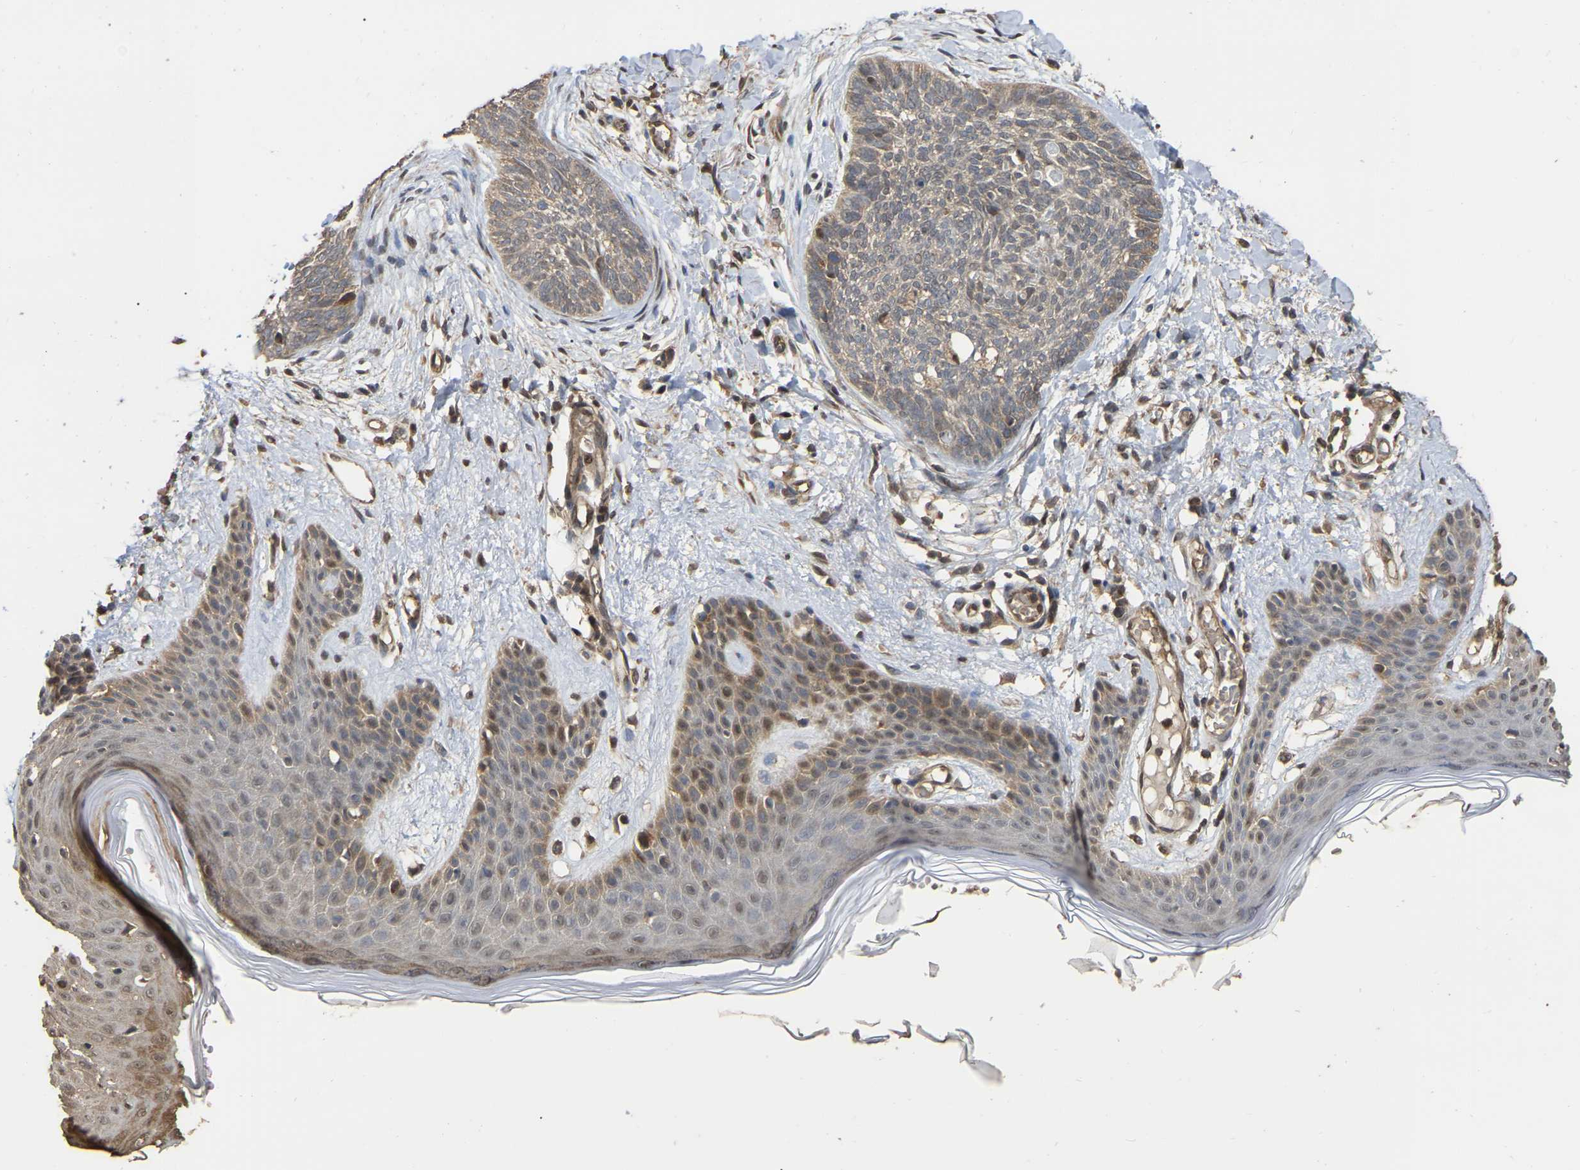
{"staining": {"intensity": "weak", "quantity": "<25%", "location": "cytoplasmic/membranous"}, "tissue": "skin cancer", "cell_type": "Tumor cells", "image_type": "cancer", "snomed": [{"axis": "morphology", "description": "Basal cell carcinoma"}, {"axis": "topography", "description": "Skin"}], "caption": "The immunohistochemistry histopathology image has no significant expression in tumor cells of skin basal cell carcinoma tissue.", "gene": "FAM219A", "patient": {"sex": "female", "age": 59}}